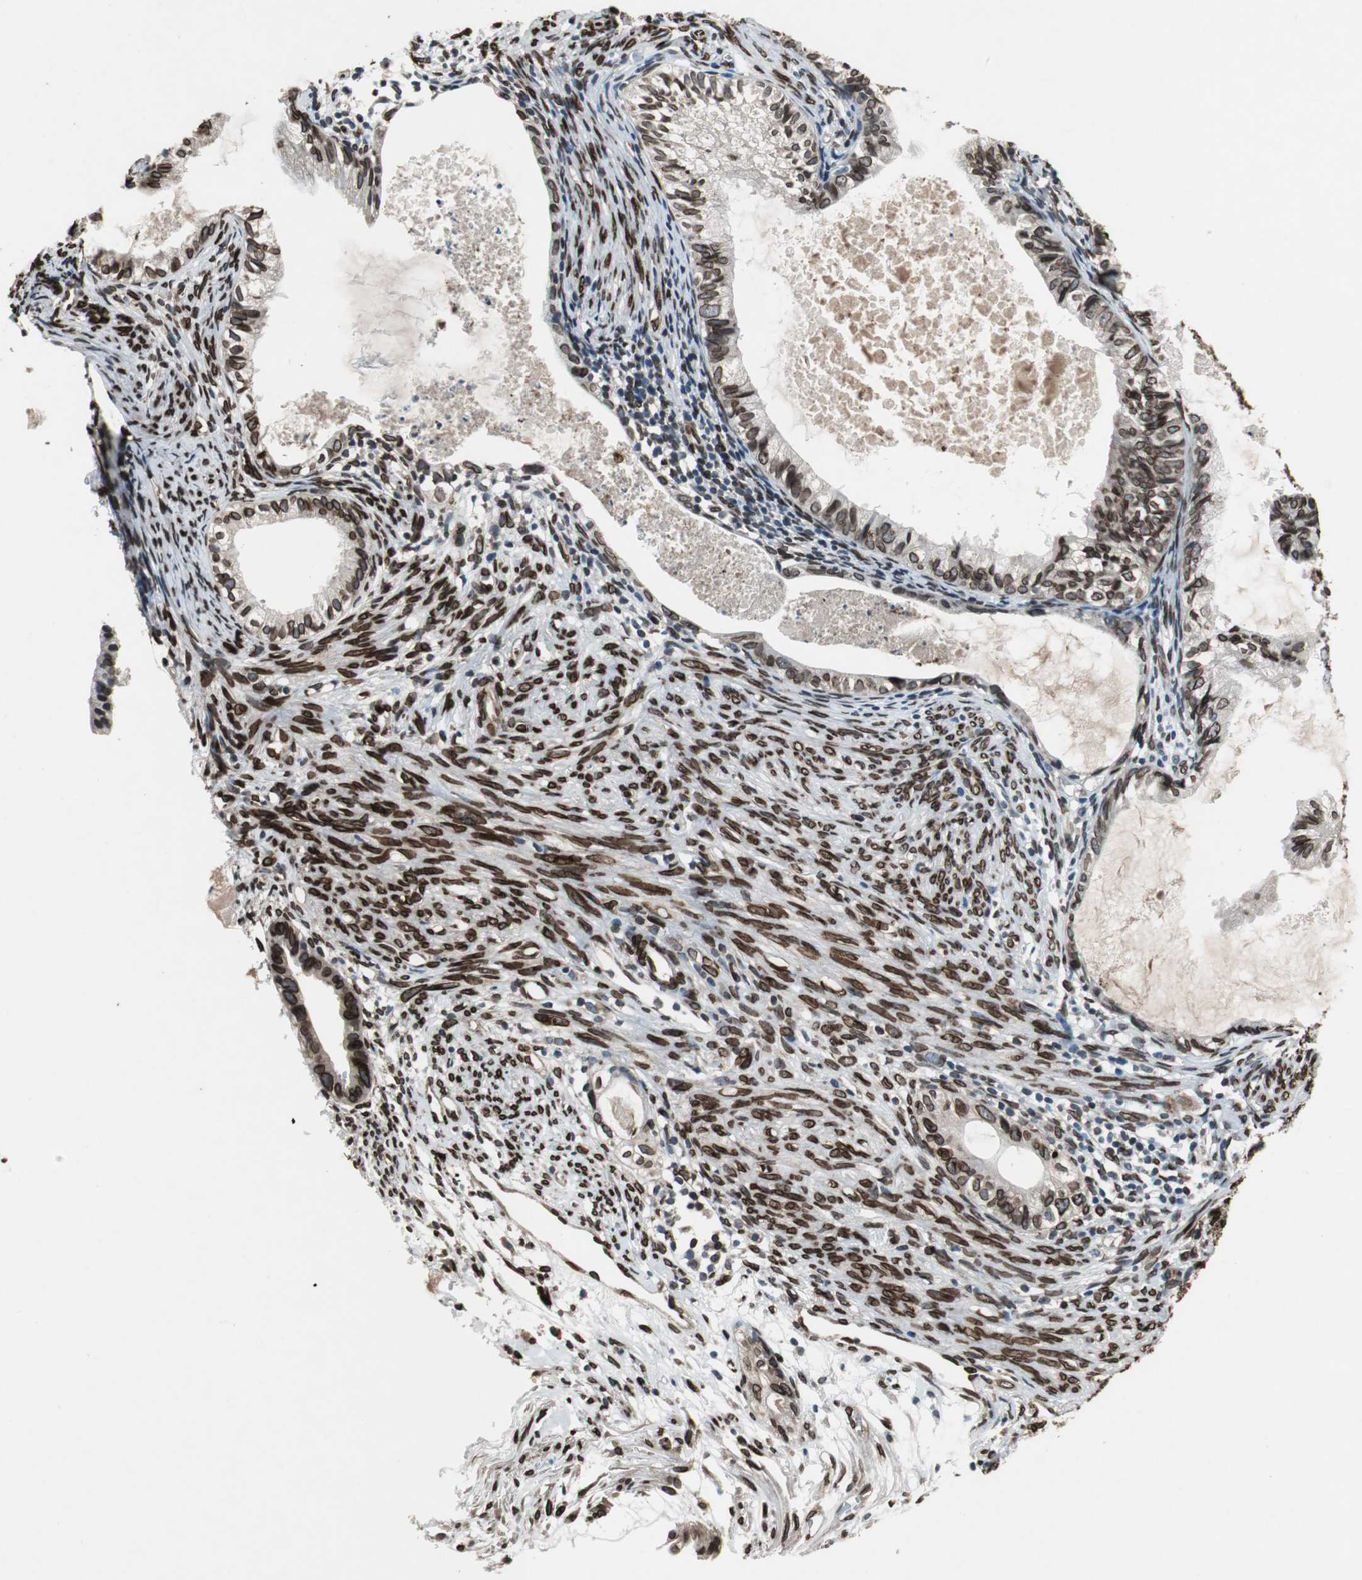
{"staining": {"intensity": "strong", "quantity": ">75%", "location": "cytoplasmic/membranous,nuclear"}, "tissue": "cervical cancer", "cell_type": "Tumor cells", "image_type": "cancer", "snomed": [{"axis": "morphology", "description": "Normal tissue, NOS"}, {"axis": "morphology", "description": "Adenocarcinoma, NOS"}, {"axis": "topography", "description": "Cervix"}, {"axis": "topography", "description": "Endometrium"}], "caption": "Brown immunohistochemical staining in adenocarcinoma (cervical) shows strong cytoplasmic/membranous and nuclear positivity in approximately >75% of tumor cells. Using DAB (3,3'-diaminobenzidine) (brown) and hematoxylin (blue) stains, captured at high magnification using brightfield microscopy.", "gene": "LMNA", "patient": {"sex": "female", "age": 86}}